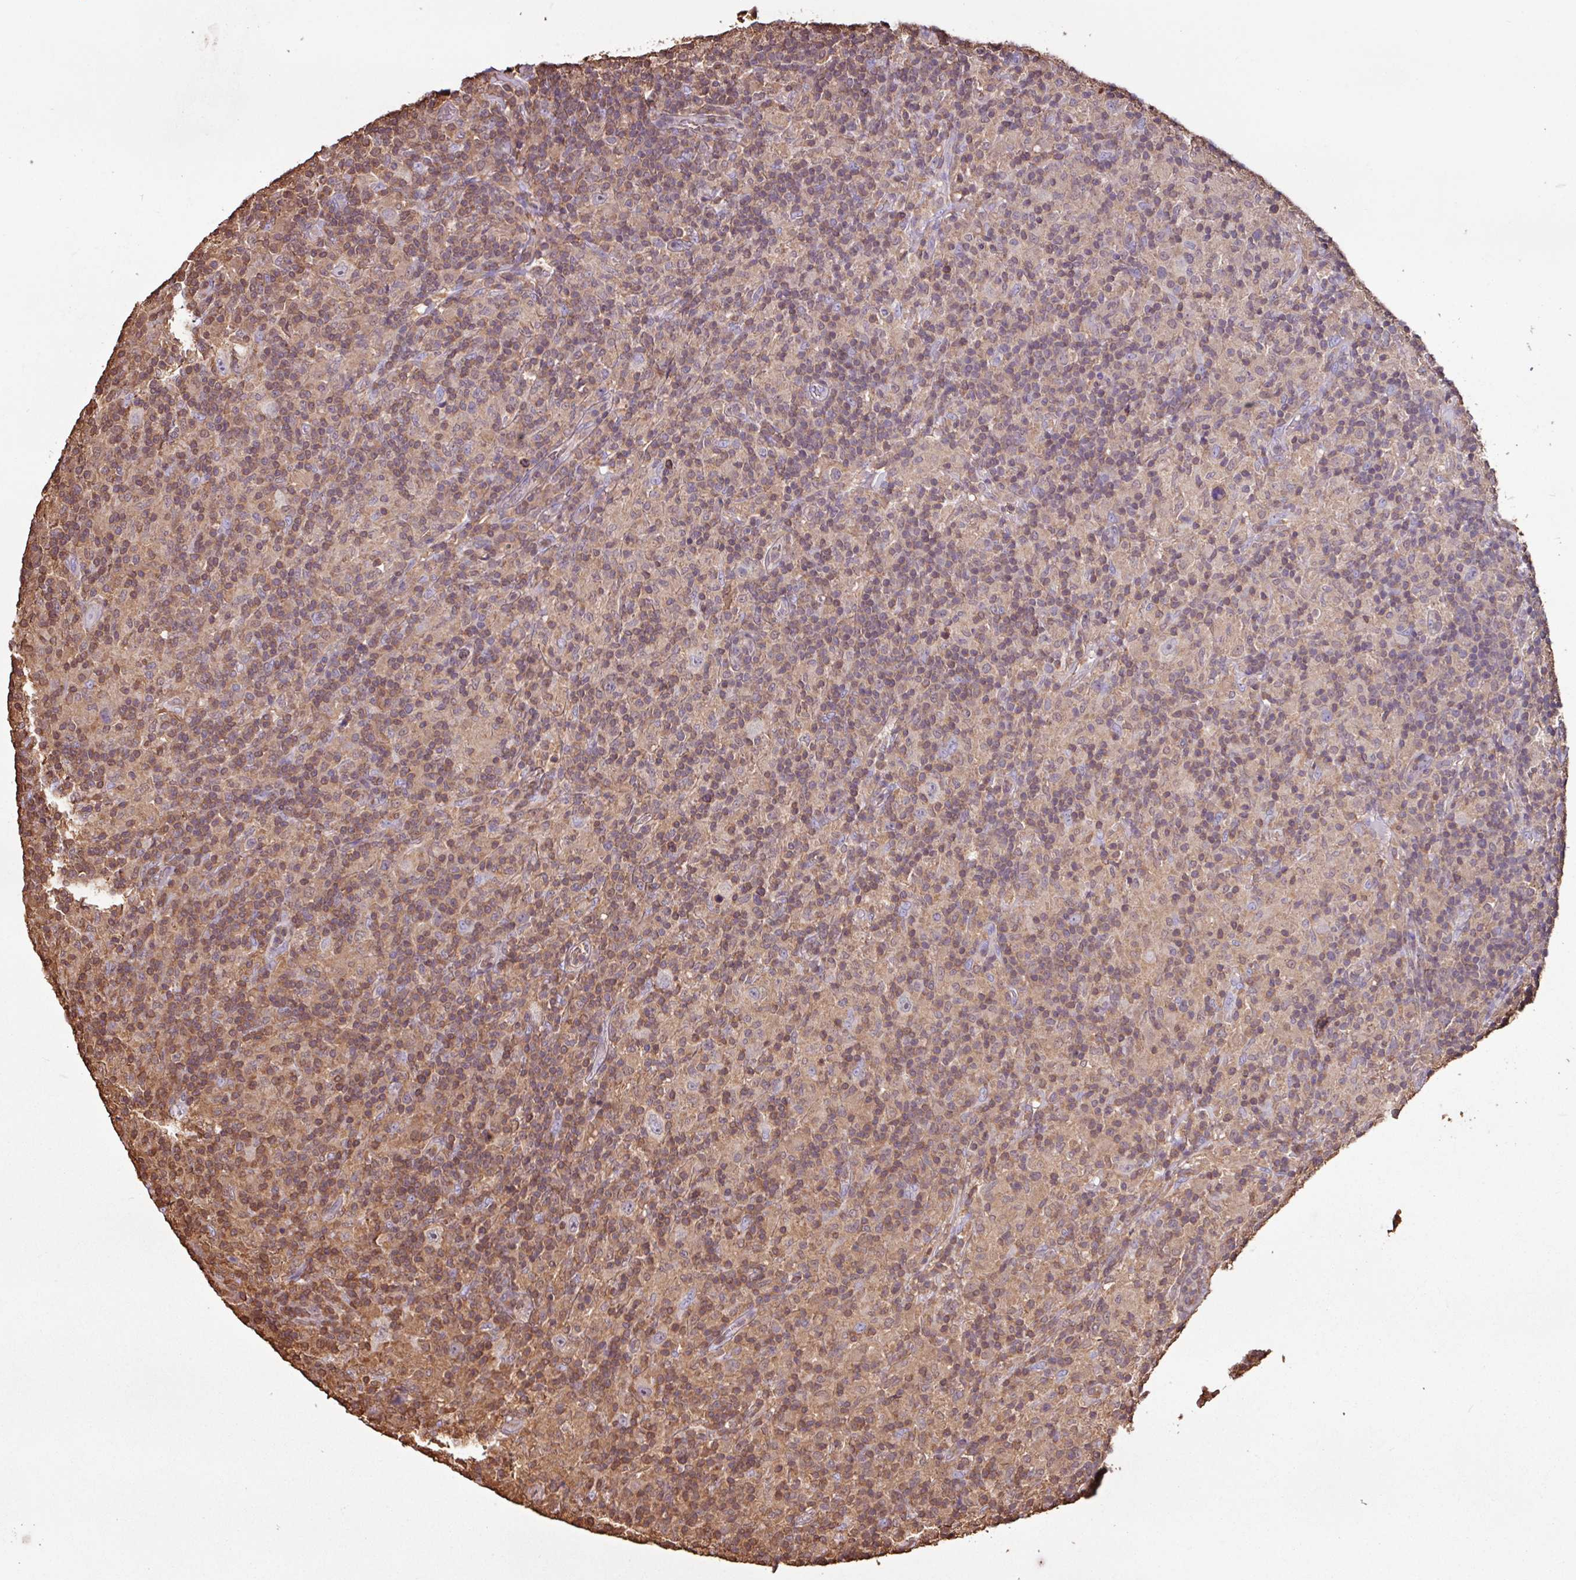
{"staining": {"intensity": "negative", "quantity": "none", "location": "none"}, "tissue": "lymphoma", "cell_type": "Tumor cells", "image_type": "cancer", "snomed": [{"axis": "morphology", "description": "Hodgkin's disease, NOS"}, {"axis": "topography", "description": "Lymph node"}], "caption": "This is a image of immunohistochemistry staining of Hodgkin's disease, which shows no positivity in tumor cells.", "gene": "ARHGDIB", "patient": {"sex": "male", "age": 70}}